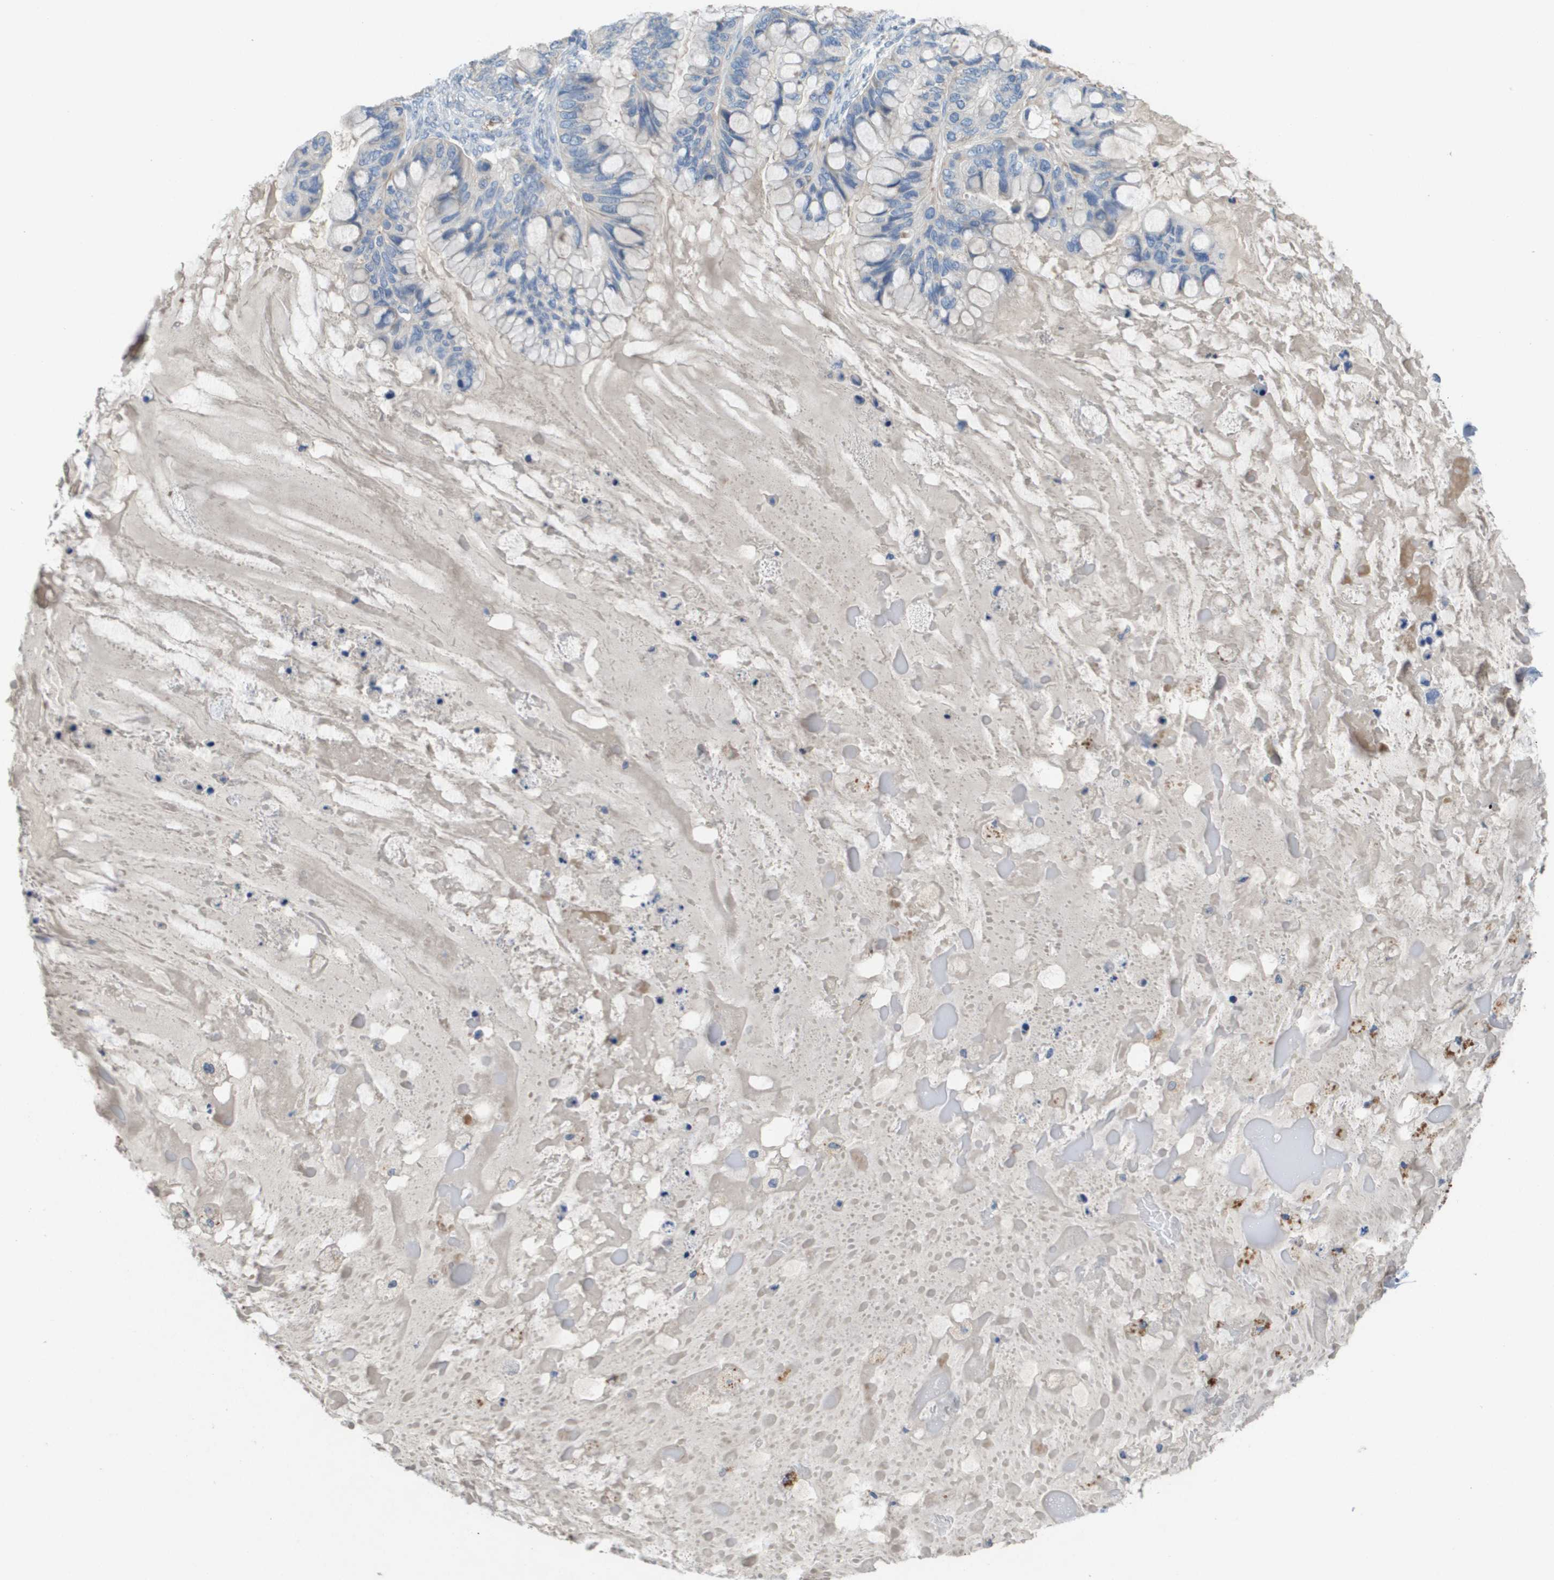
{"staining": {"intensity": "negative", "quantity": "none", "location": "none"}, "tissue": "ovarian cancer", "cell_type": "Tumor cells", "image_type": "cancer", "snomed": [{"axis": "morphology", "description": "Cystadenocarcinoma, mucinous, NOS"}, {"axis": "topography", "description": "Ovary"}], "caption": "High magnification brightfield microscopy of ovarian mucinous cystadenocarcinoma stained with DAB (3,3'-diaminobenzidine) (brown) and counterstained with hematoxylin (blue): tumor cells show no significant expression.", "gene": "B3GNT5", "patient": {"sex": "female", "age": 80}}